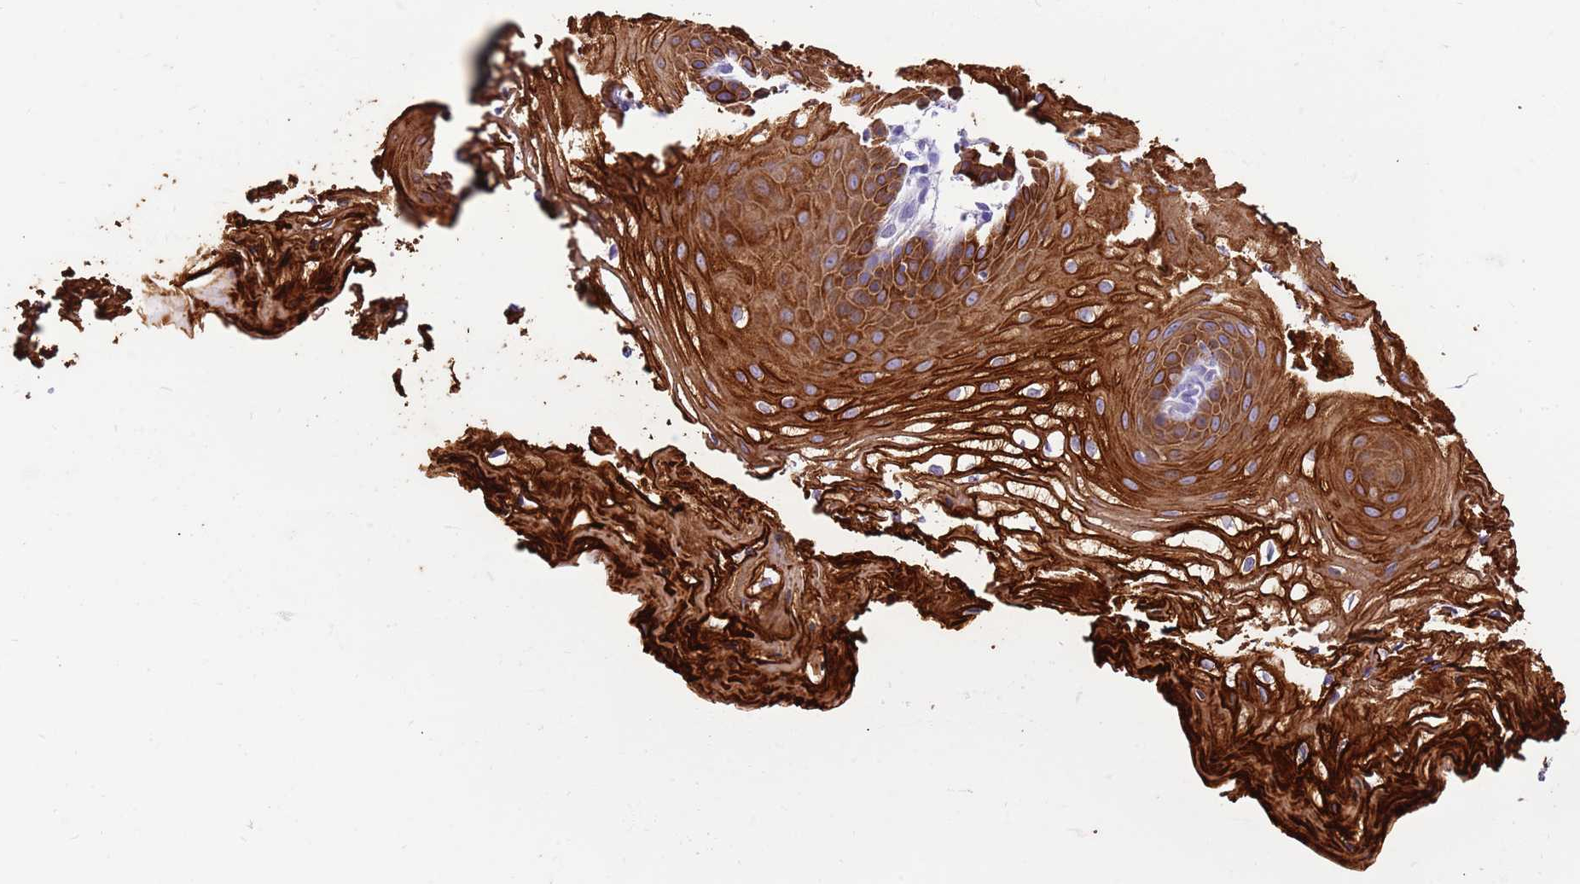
{"staining": {"intensity": "strong", "quantity": ">75%", "location": "cytoplasmic/membranous"}, "tissue": "vagina", "cell_type": "Squamous epithelial cells", "image_type": "normal", "snomed": [{"axis": "morphology", "description": "Normal tissue, NOS"}, {"axis": "topography", "description": "Vagina"}], "caption": "The histopathology image reveals staining of unremarkable vagina, revealing strong cytoplasmic/membranous protein staining (brown color) within squamous epithelial cells. (DAB (3,3'-diaminobenzidine) IHC, brown staining for protein, blue staining for nuclei).", "gene": "R3HDM4", "patient": {"sex": "female", "age": 68}}